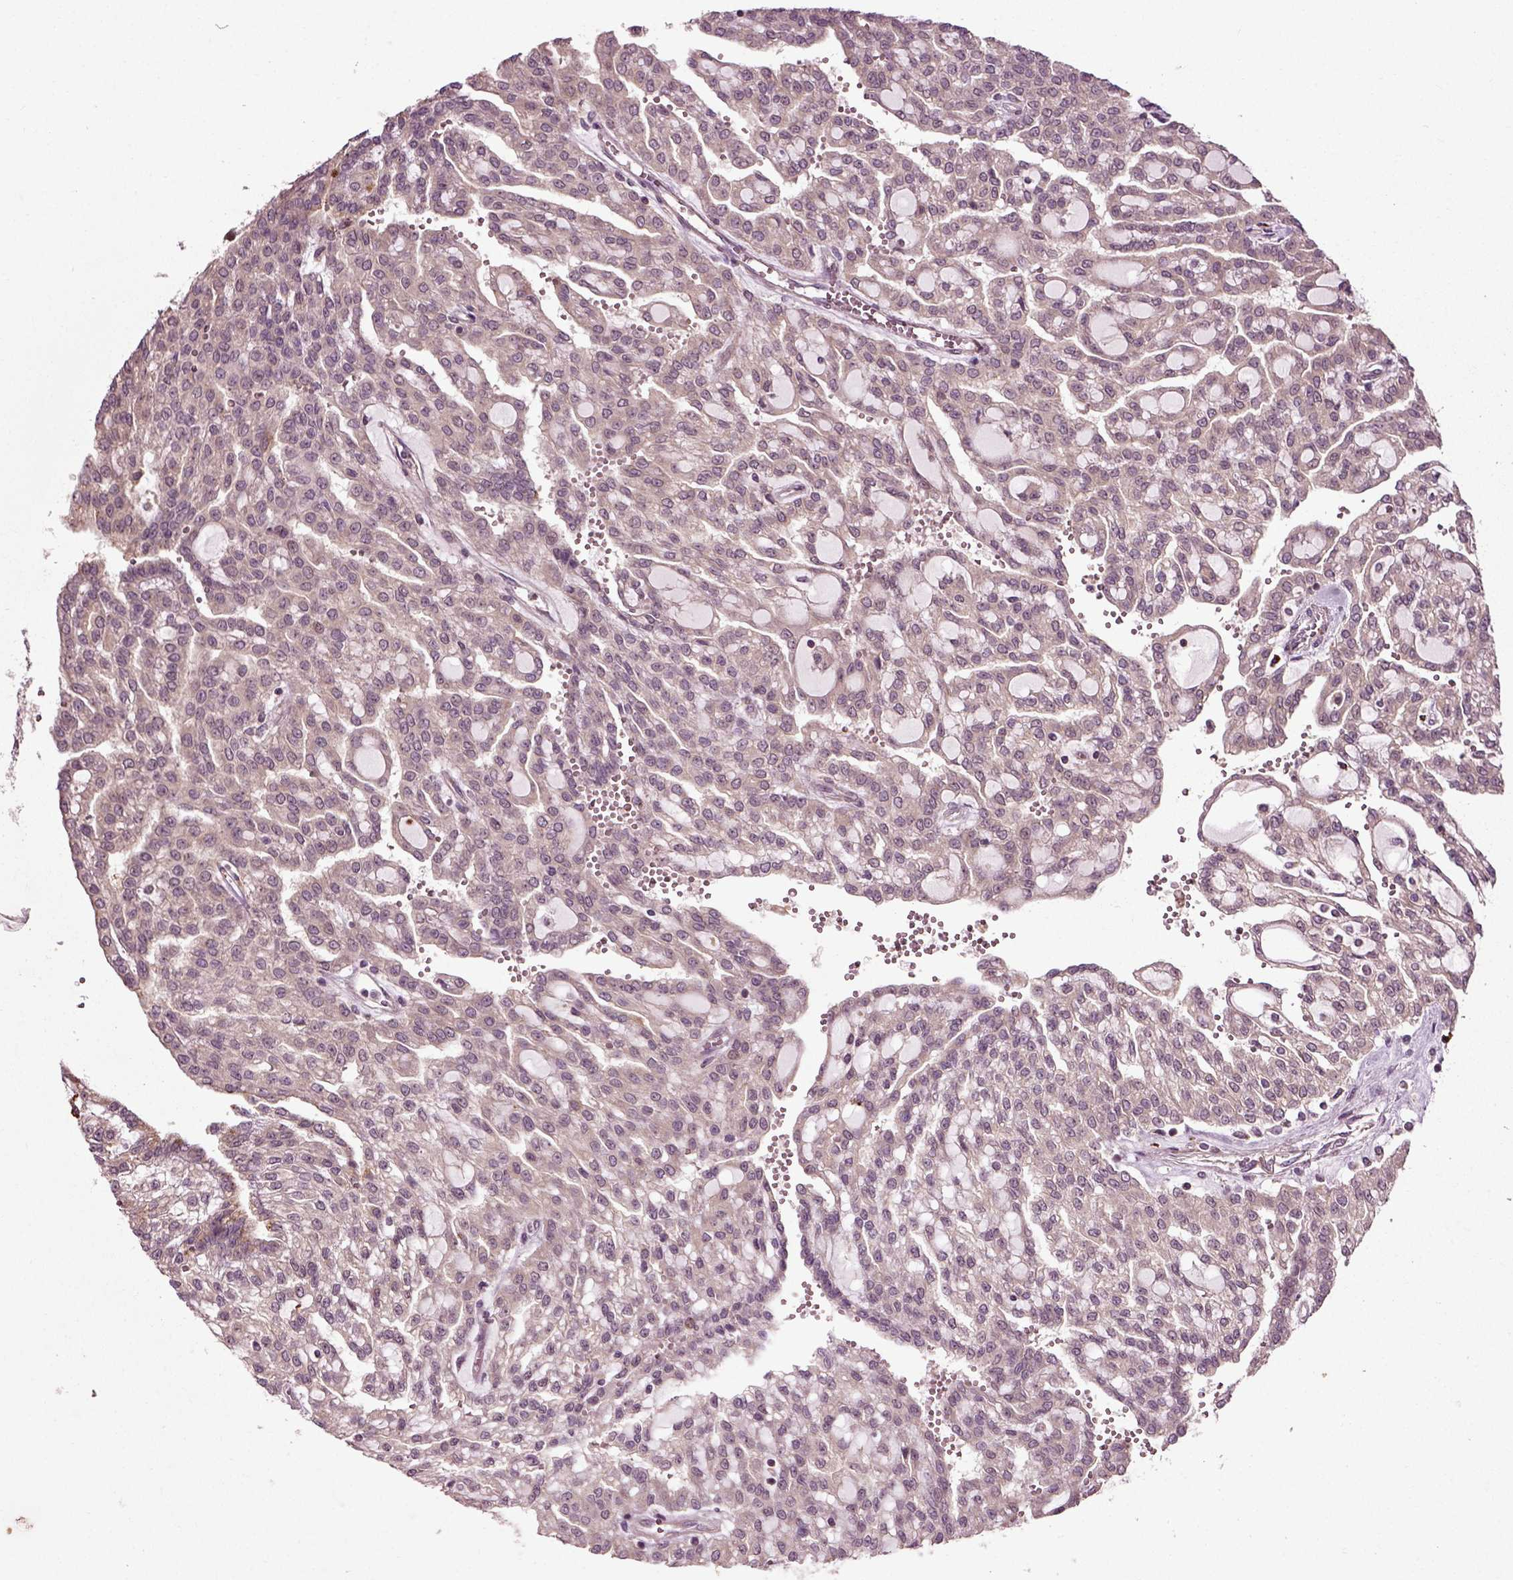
{"staining": {"intensity": "weak", "quantity": "<25%", "location": "cytoplasmic/membranous"}, "tissue": "renal cancer", "cell_type": "Tumor cells", "image_type": "cancer", "snomed": [{"axis": "morphology", "description": "Adenocarcinoma, NOS"}, {"axis": "topography", "description": "Kidney"}], "caption": "The histopathology image reveals no staining of tumor cells in renal cancer.", "gene": "PLCD3", "patient": {"sex": "male", "age": 63}}